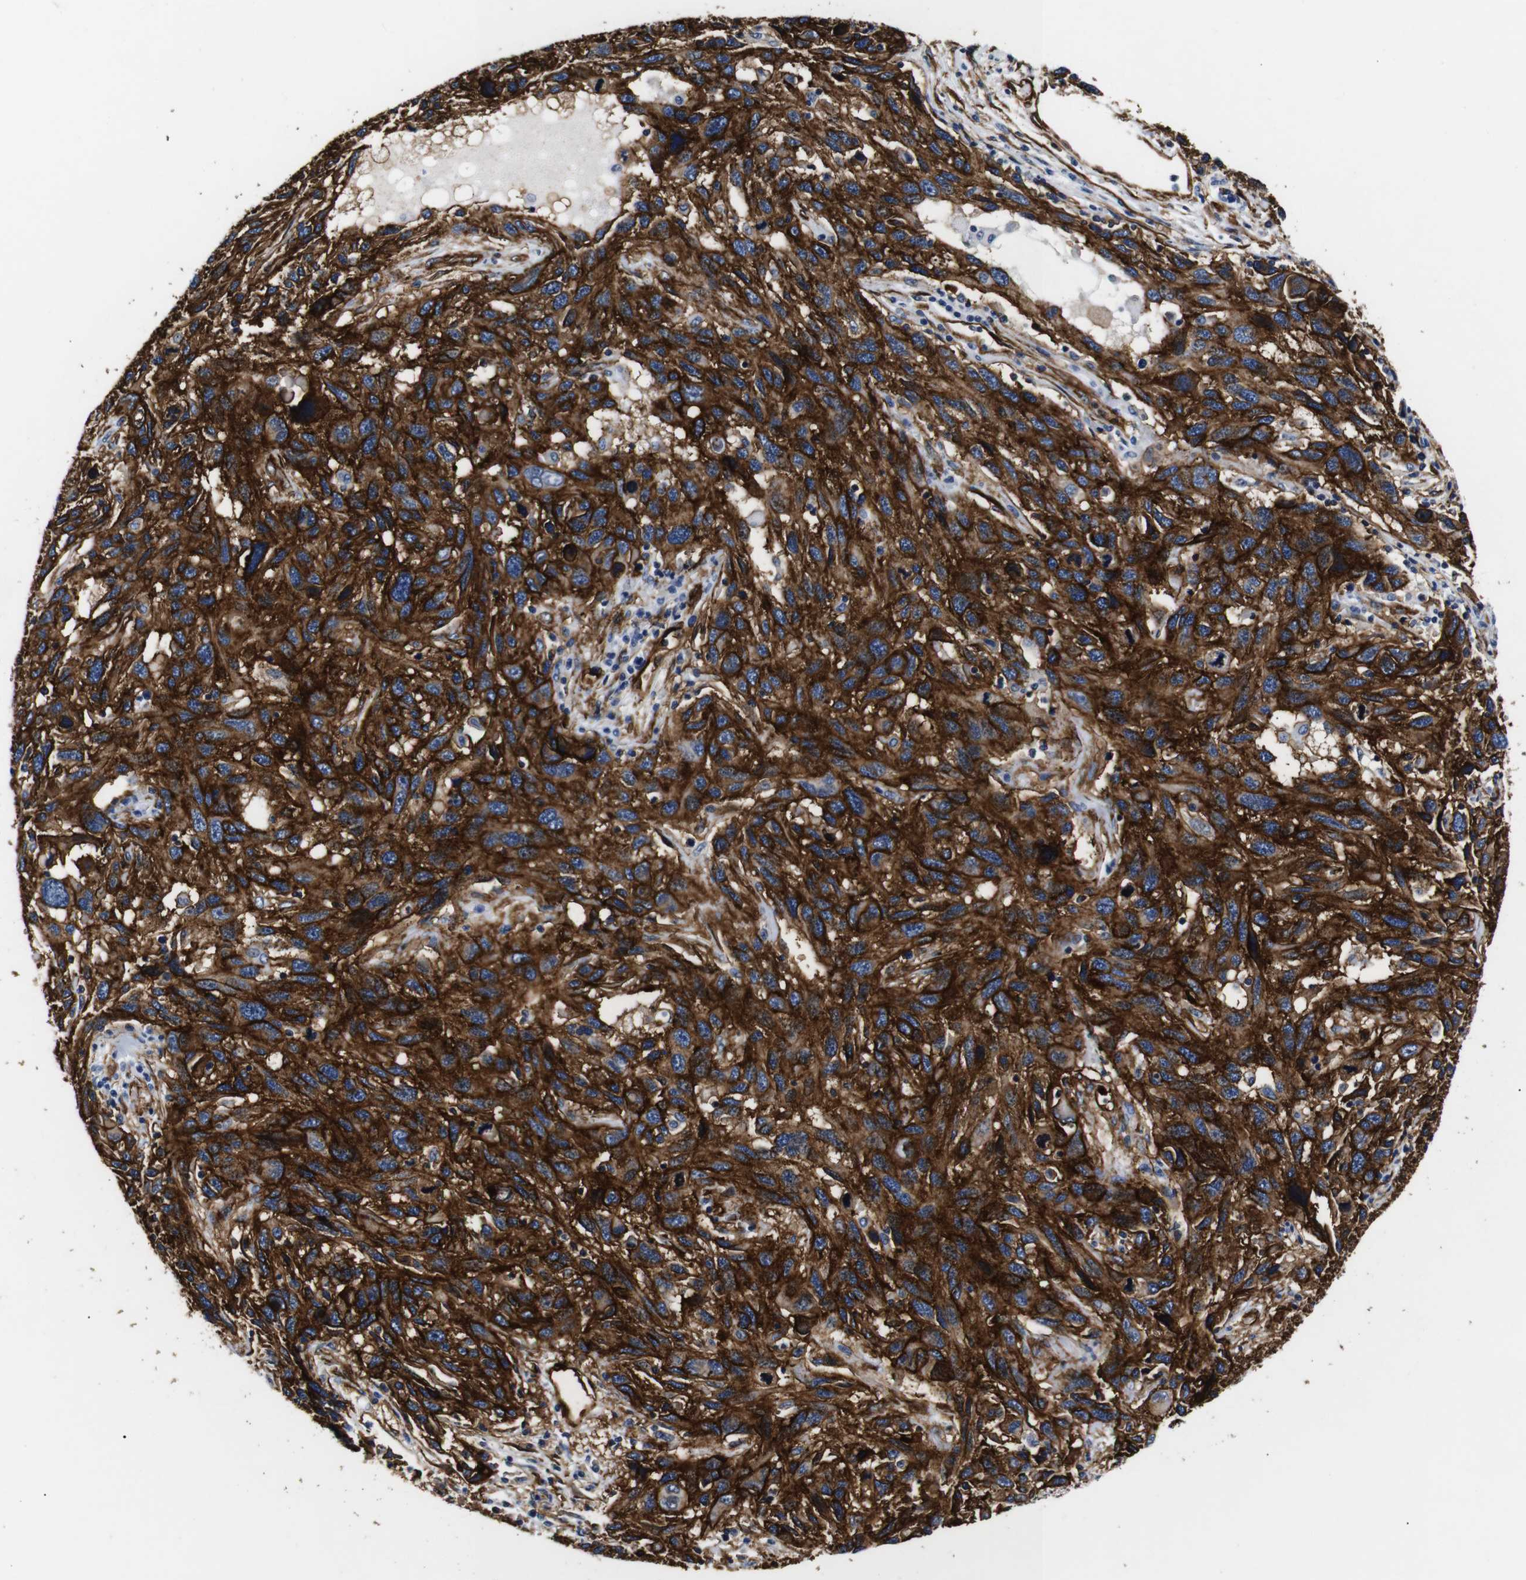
{"staining": {"intensity": "strong", "quantity": ">75%", "location": "cytoplasmic/membranous"}, "tissue": "melanoma", "cell_type": "Tumor cells", "image_type": "cancer", "snomed": [{"axis": "morphology", "description": "Malignant melanoma, NOS"}, {"axis": "topography", "description": "Skin"}], "caption": "Melanoma stained with DAB (3,3'-diaminobenzidine) immunohistochemistry displays high levels of strong cytoplasmic/membranous staining in about >75% of tumor cells.", "gene": "CAV2", "patient": {"sex": "male", "age": 53}}